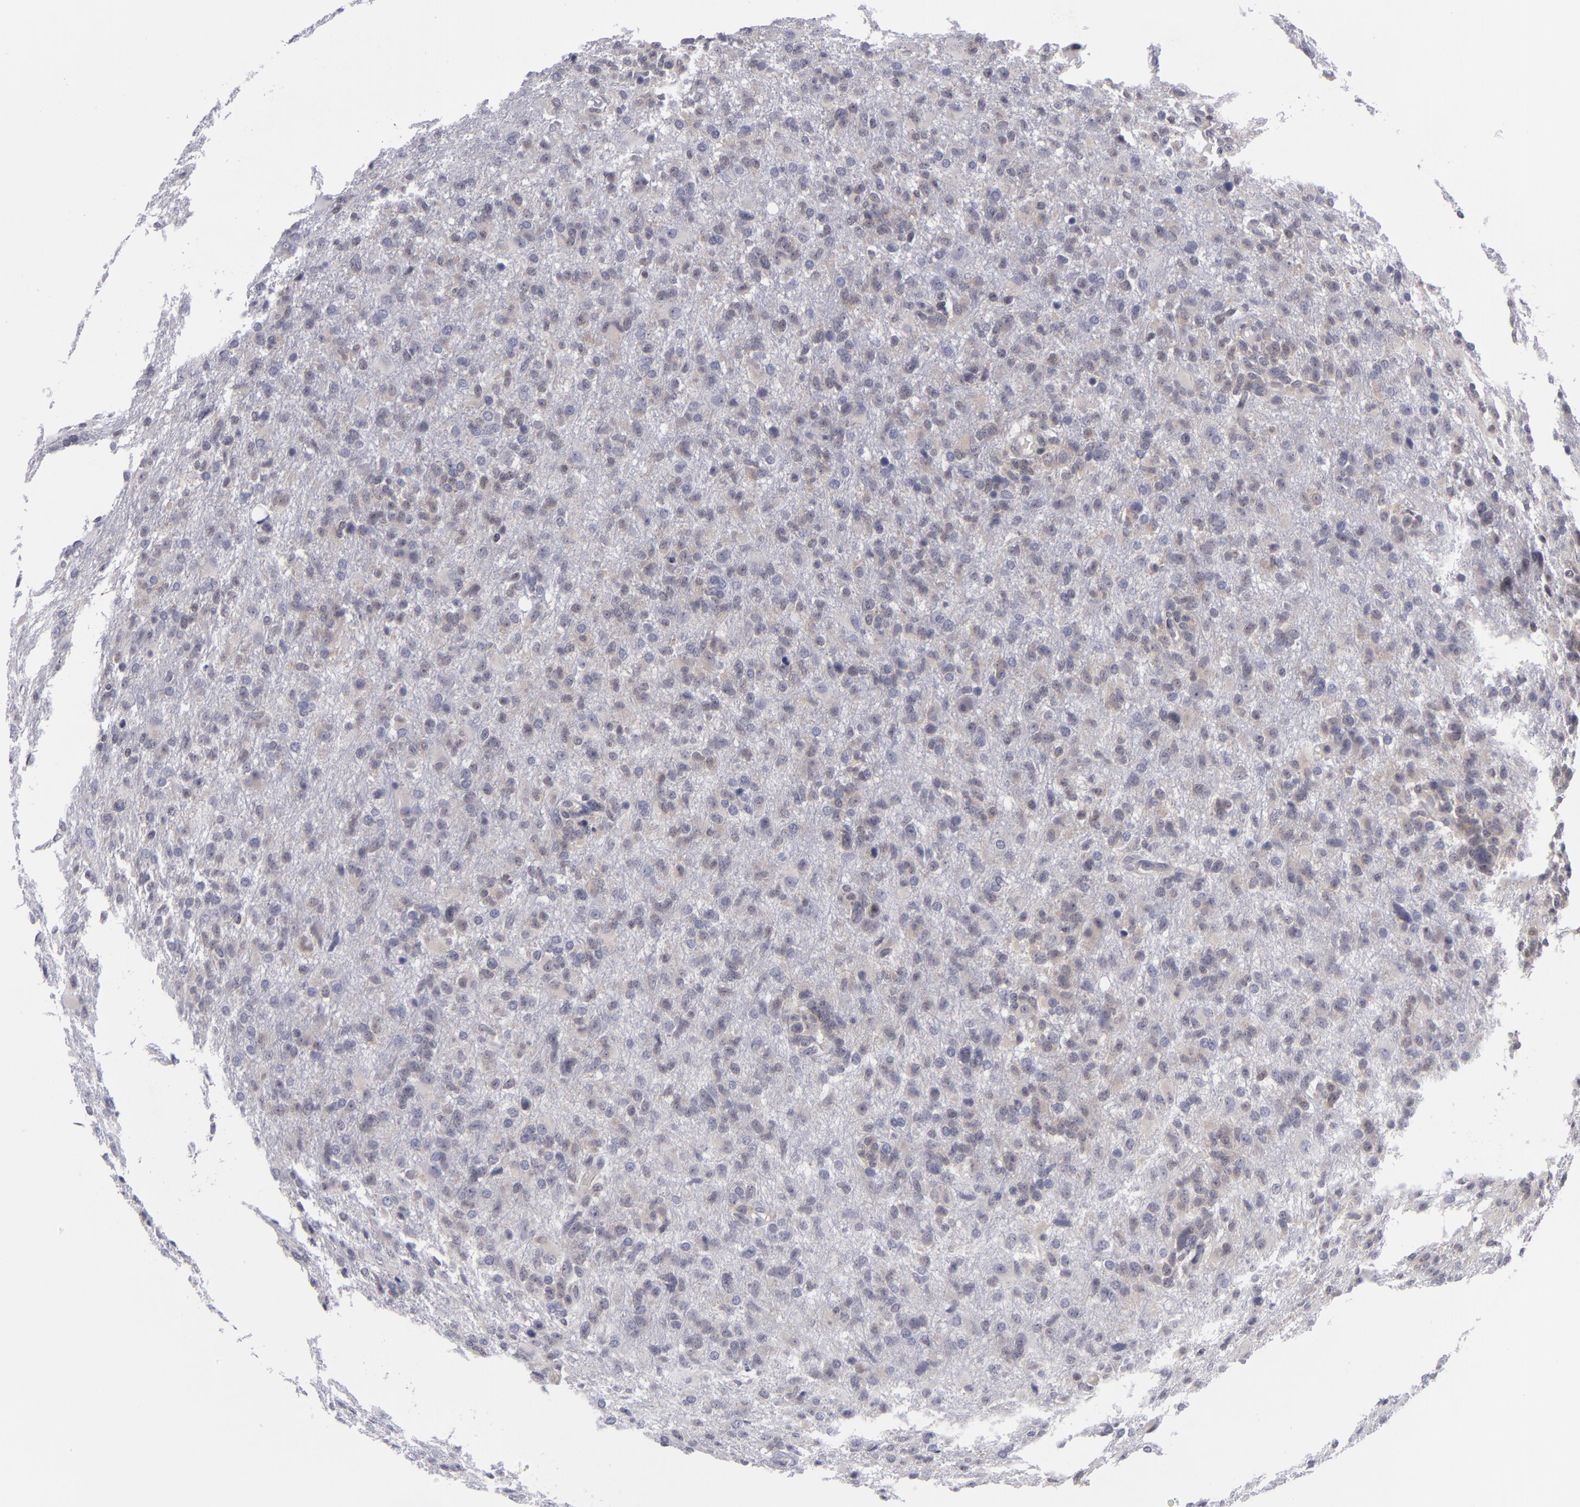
{"staining": {"intensity": "weak", "quantity": "25%-75%", "location": "cytoplasmic/membranous"}, "tissue": "glioma", "cell_type": "Tumor cells", "image_type": "cancer", "snomed": [{"axis": "morphology", "description": "Glioma, malignant, High grade"}, {"axis": "topography", "description": "Brain"}], "caption": "High-grade glioma (malignant) stained with immunohistochemistry reveals weak cytoplasmic/membranous expression in about 25%-75% of tumor cells. The protein is shown in brown color, while the nuclei are stained blue.", "gene": "BCL10", "patient": {"sex": "male", "age": 68}}